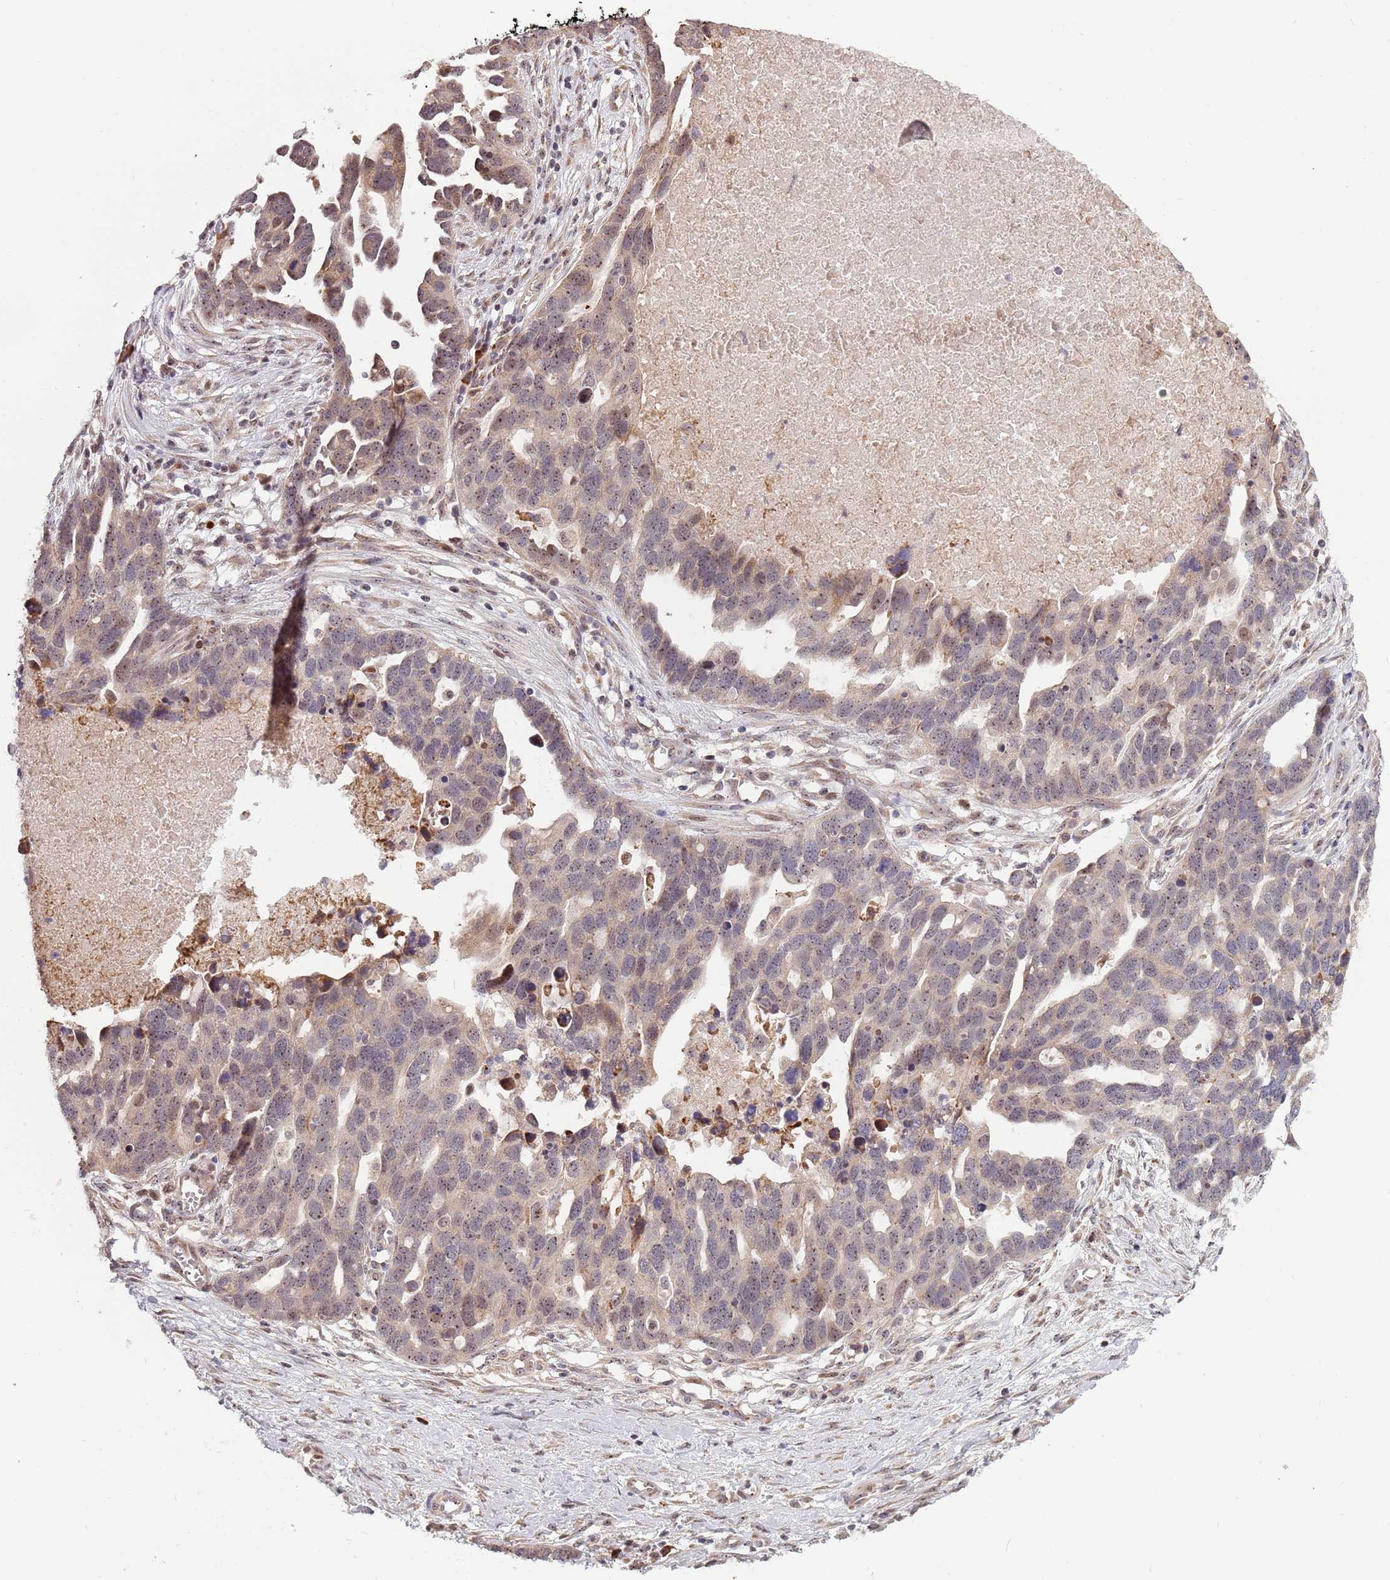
{"staining": {"intensity": "weak", "quantity": "25%-75%", "location": "nuclear"}, "tissue": "ovarian cancer", "cell_type": "Tumor cells", "image_type": "cancer", "snomed": [{"axis": "morphology", "description": "Cystadenocarcinoma, serous, NOS"}, {"axis": "topography", "description": "Ovary"}], "caption": "High-magnification brightfield microscopy of ovarian cancer stained with DAB (3,3'-diaminobenzidine) (brown) and counterstained with hematoxylin (blue). tumor cells exhibit weak nuclear expression is identified in approximately25%-75% of cells.", "gene": "UCMA", "patient": {"sex": "female", "age": 54}}